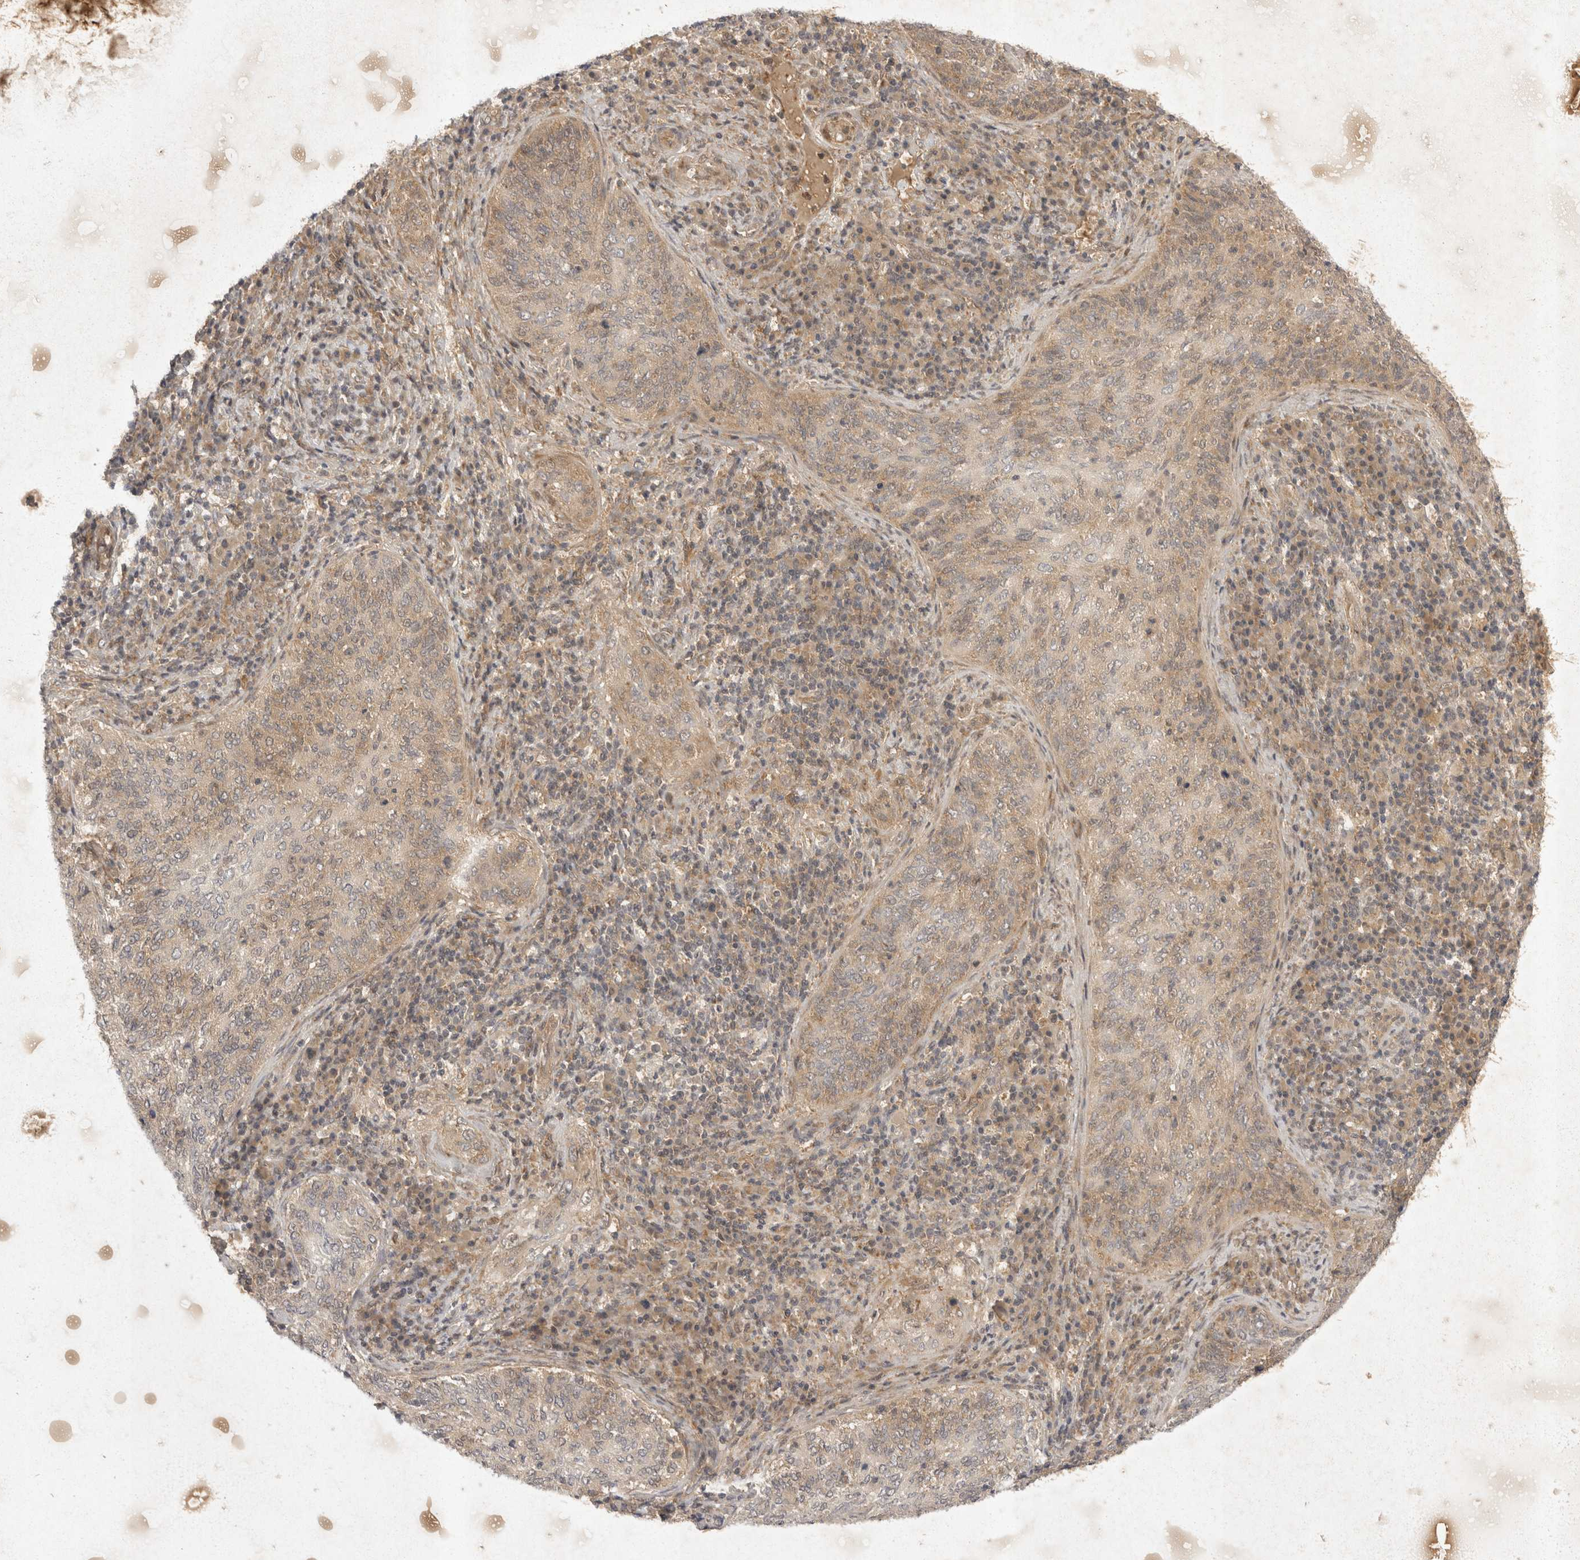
{"staining": {"intensity": "weak", "quantity": ">75%", "location": "cytoplasmic/membranous"}, "tissue": "cervical cancer", "cell_type": "Tumor cells", "image_type": "cancer", "snomed": [{"axis": "morphology", "description": "Squamous cell carcinoma, NOS"}, {"axis": "topography", "description": "Cervix"}], "caption": "The immunohistochemical stain labels weak cytoplasmic/membranous expression in tumor cells of cervical cancer tissue. (Brightfield microscopy of DAB IHC at high magnification).", "gene": "EIF4G3", "patient": {"sex": "female", "age": 30}}